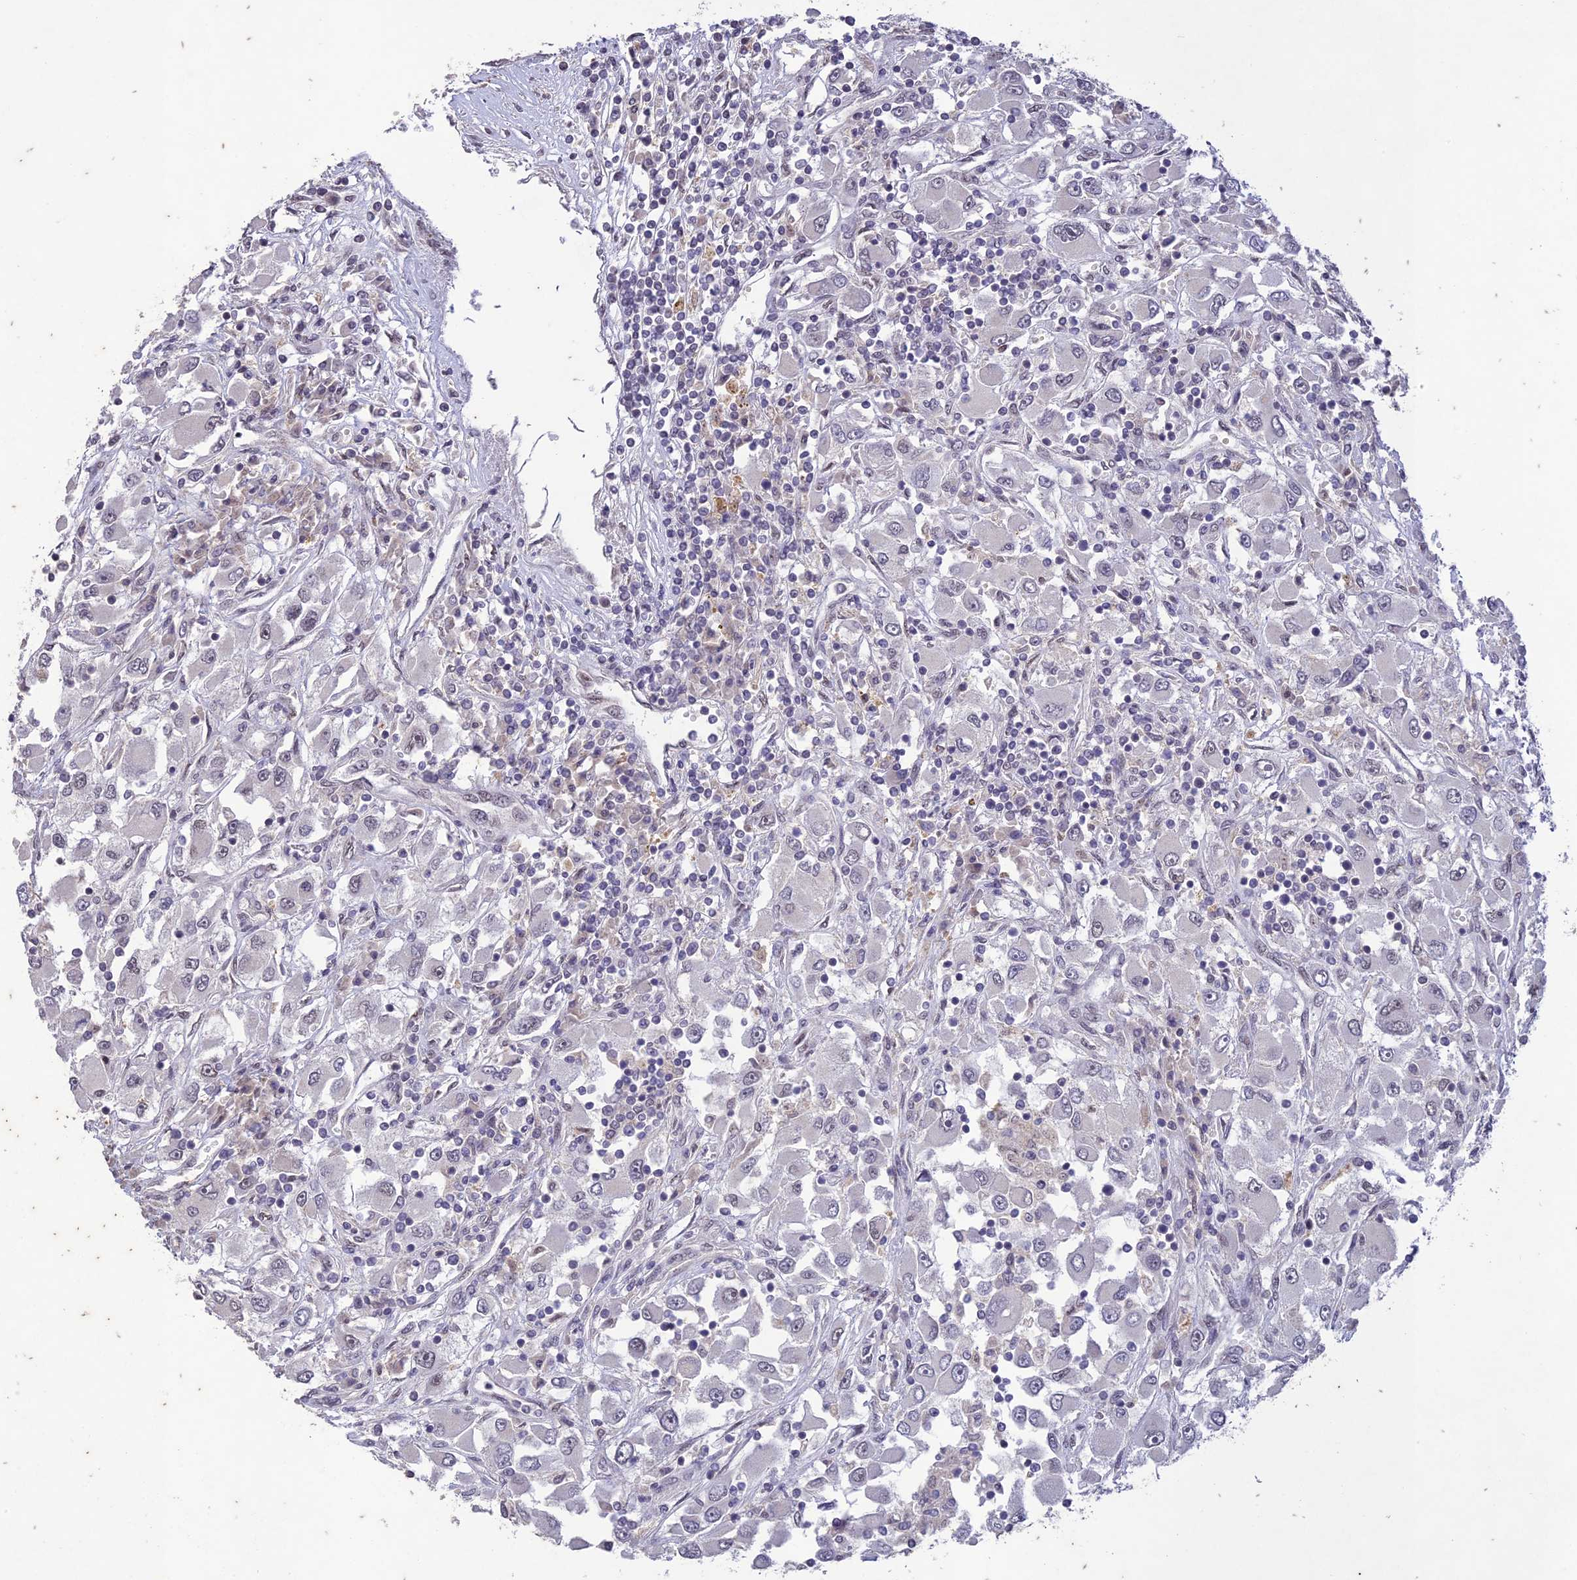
{"staining": {"intensity": "negative", "quantity": "none", "location": "none"}, "tissue": "renal cancer", "cell_type": "Tumor cells", "image_type": "cancer", "snomed": [{"axis": "morphology", "description": "Adenocarcinoma, NOS"}, {"axis": "topography", "description": "Kidney"}], "caption": "Immunohistochemistry photomicrograph of adenocarcinoma (renal) stained for a protein (brown), which reveals no staining in tumor cells.", "gene": "POP4", "patient": {"sex": "female", "age": 52}}